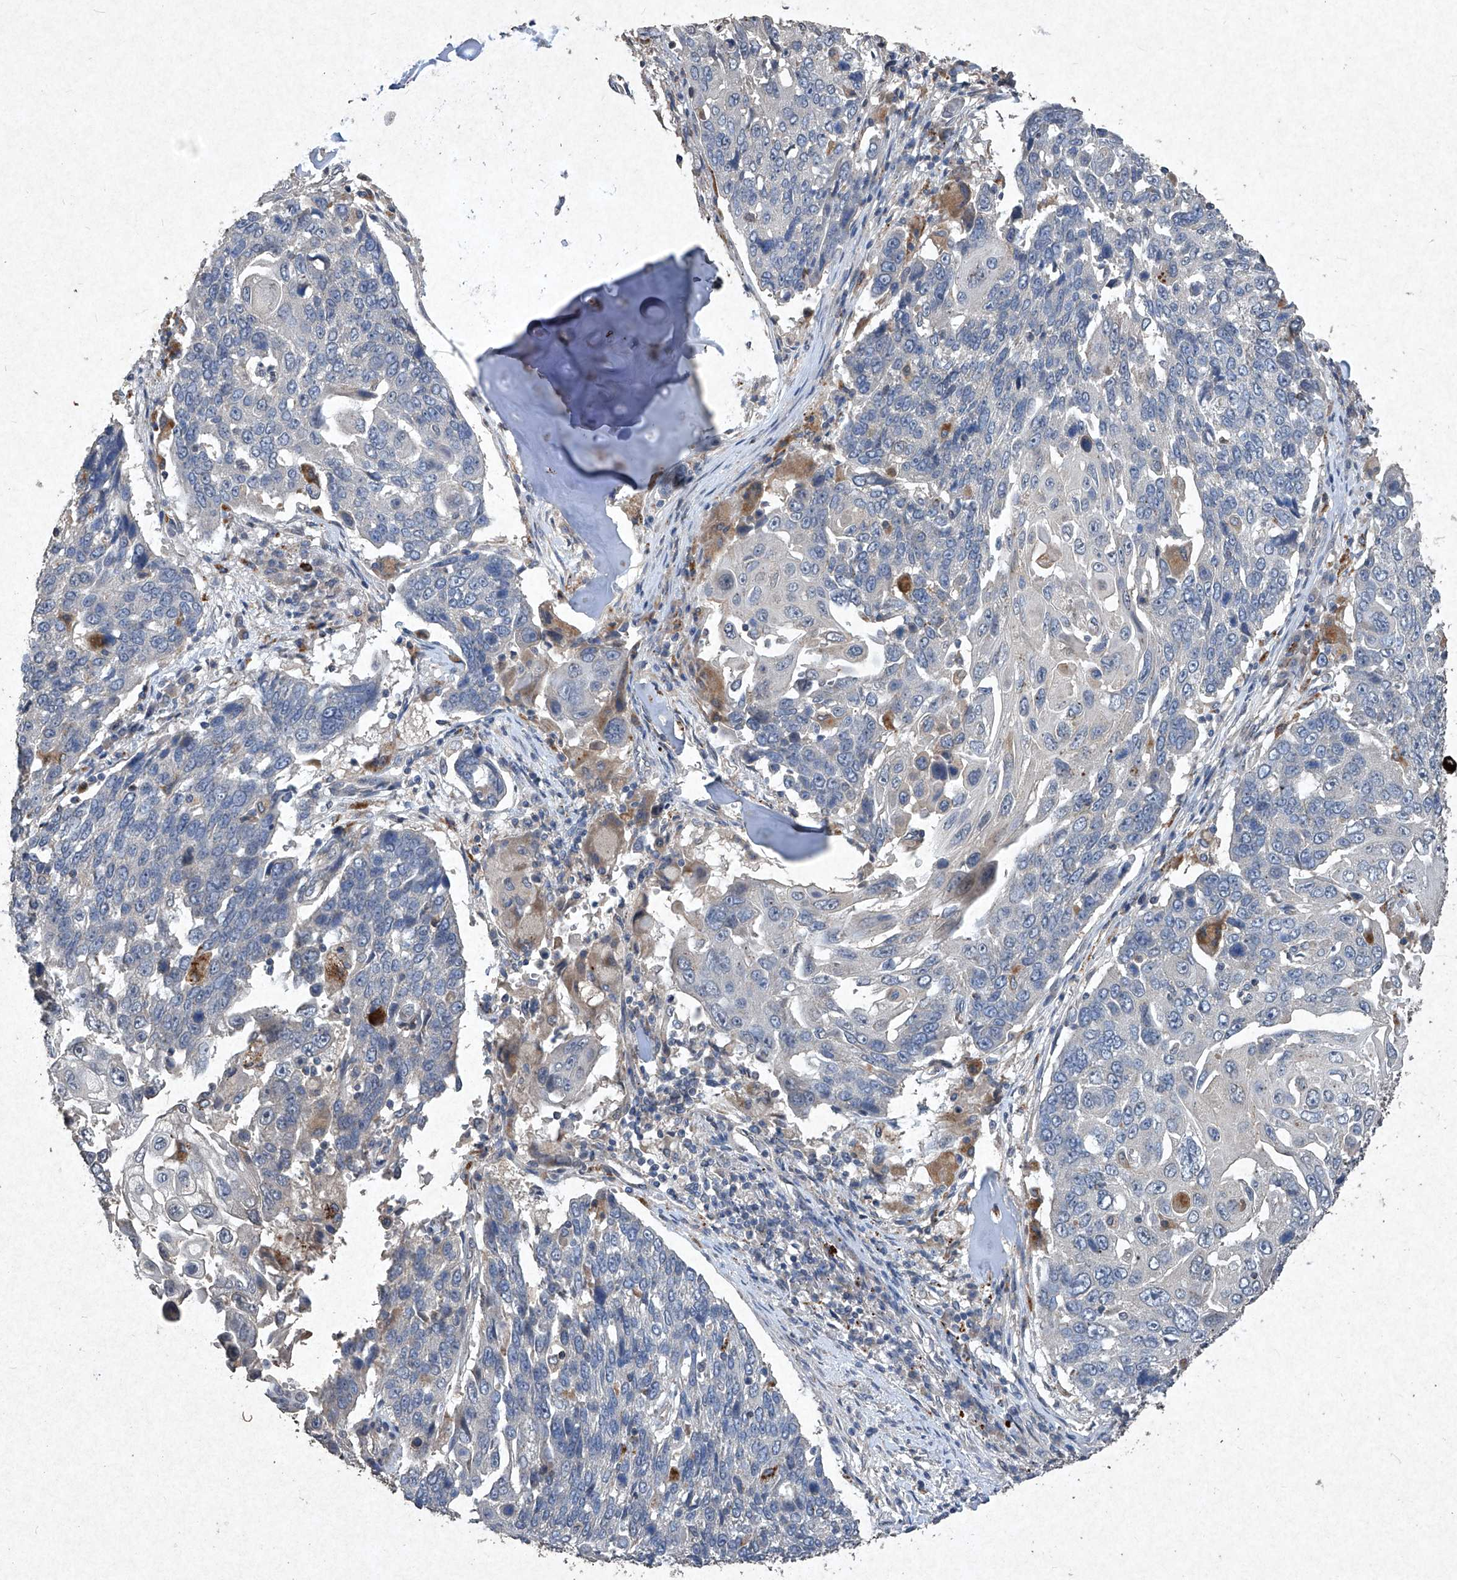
{"staining": {"intensity": "negative", "quantity": "none", "location": "none"}, "tissue": "lung cancer", "cell_type": "Tumor cells", "image_type": "cancer", "snomed": [{"axis": "morphology", "description": "Squamous cell carcinoma, NOS"}, {"axis": "topography", "description": "Lung"}], "caption": "Immunohistochemistry (IHC) of human lung cancer shows no staining in tumor cells.", "gene": "MED16", "patient": {"sex": "male", "age": 66}}